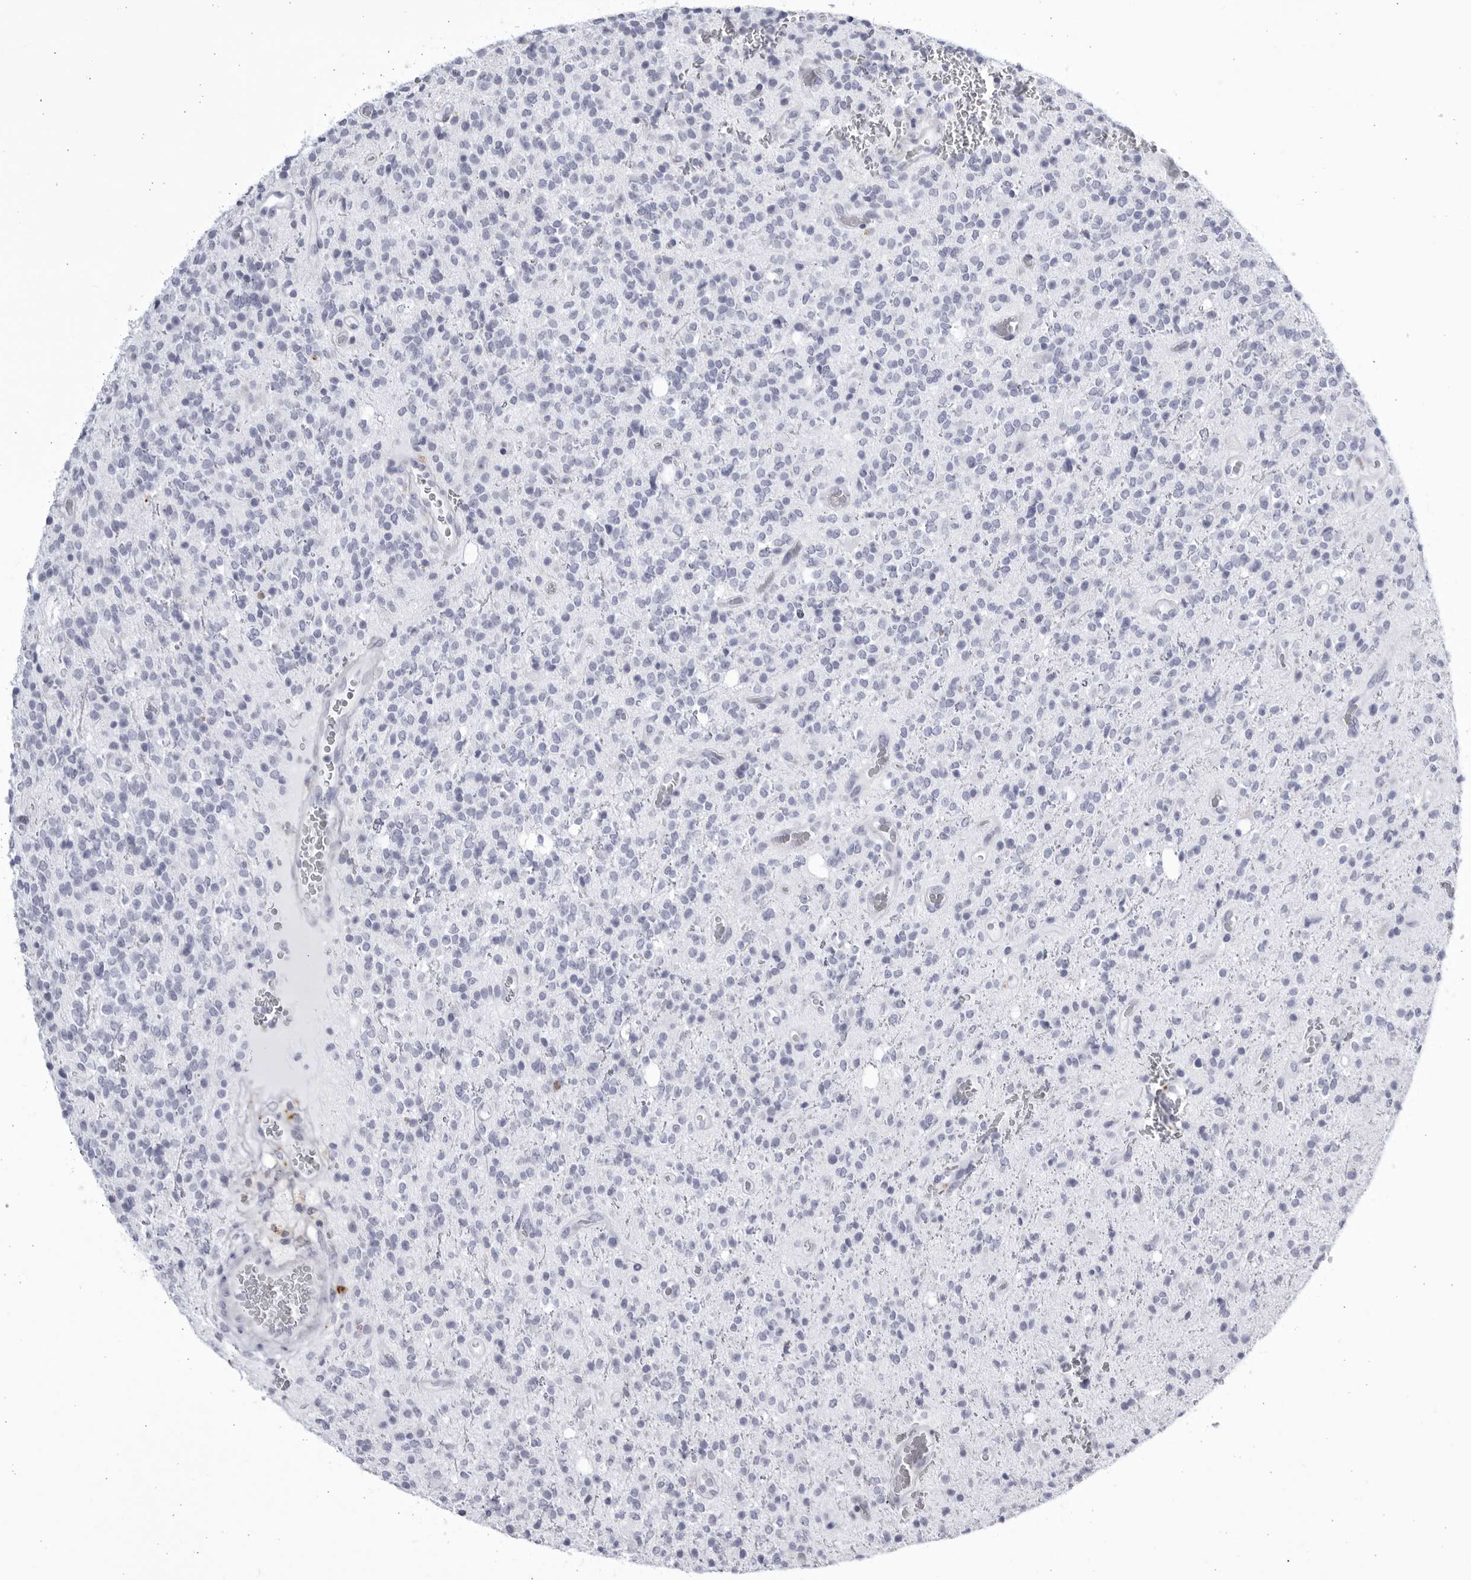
{"staining": {"intensity": "negative", "quantity": "none", "location": "none"}, "tissue": "glioma", "cell_type": "Tumor cells", "image_type": "cancer", "snomed": [{"axis": "morphology", "description": "Glioma, malignant, High grade"}, {"axis": "topography", "description": "Brain"}], "caption": "The histopathology image reveals no staining of tumor cells in malignant glioma (high-grade).", "gene": "CCDC181", "patient": {"sex": "male", "age": 34}}